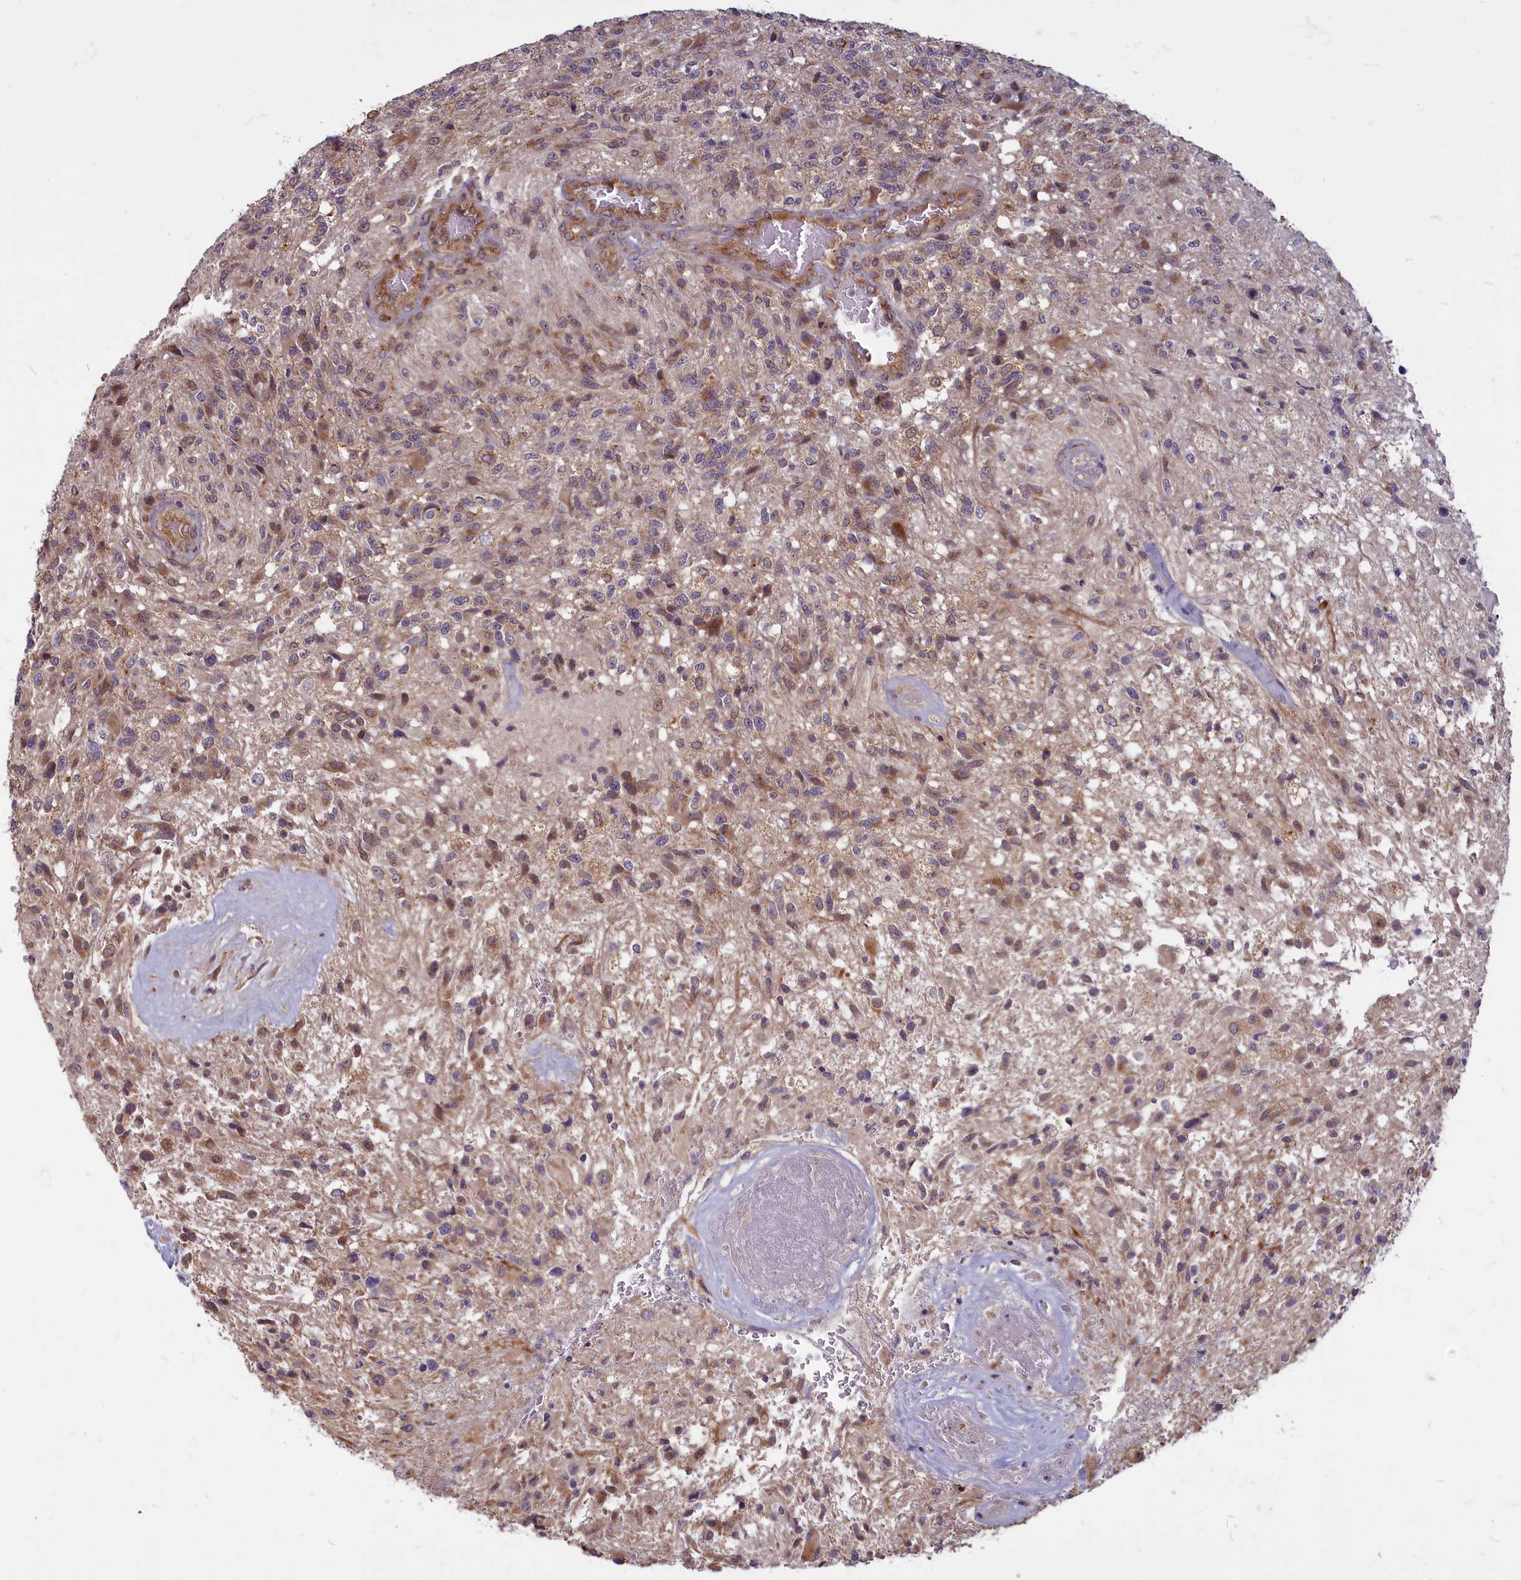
{"staining": {"intensity": "moderate", "quantity": "25%-75%", "location": "cytoplasmic/membranous"}, "tissue": "glioma", "cell_type": "Tumor cells", "image_type": "cancer", "snomed": [{"axis": "morphology", "description": "Glioma, malignant, High grade"}, {"axis": "topography", "description": "Brain"}], "caption": "Immunohistochemical staining of human glioma demonstrates moderate cytoplasmic/membranous protein positivity in approximately 25%-75% of tumor cells.", "gene": "MYCBP", "patient": {"sex": "male", "age": 56}}